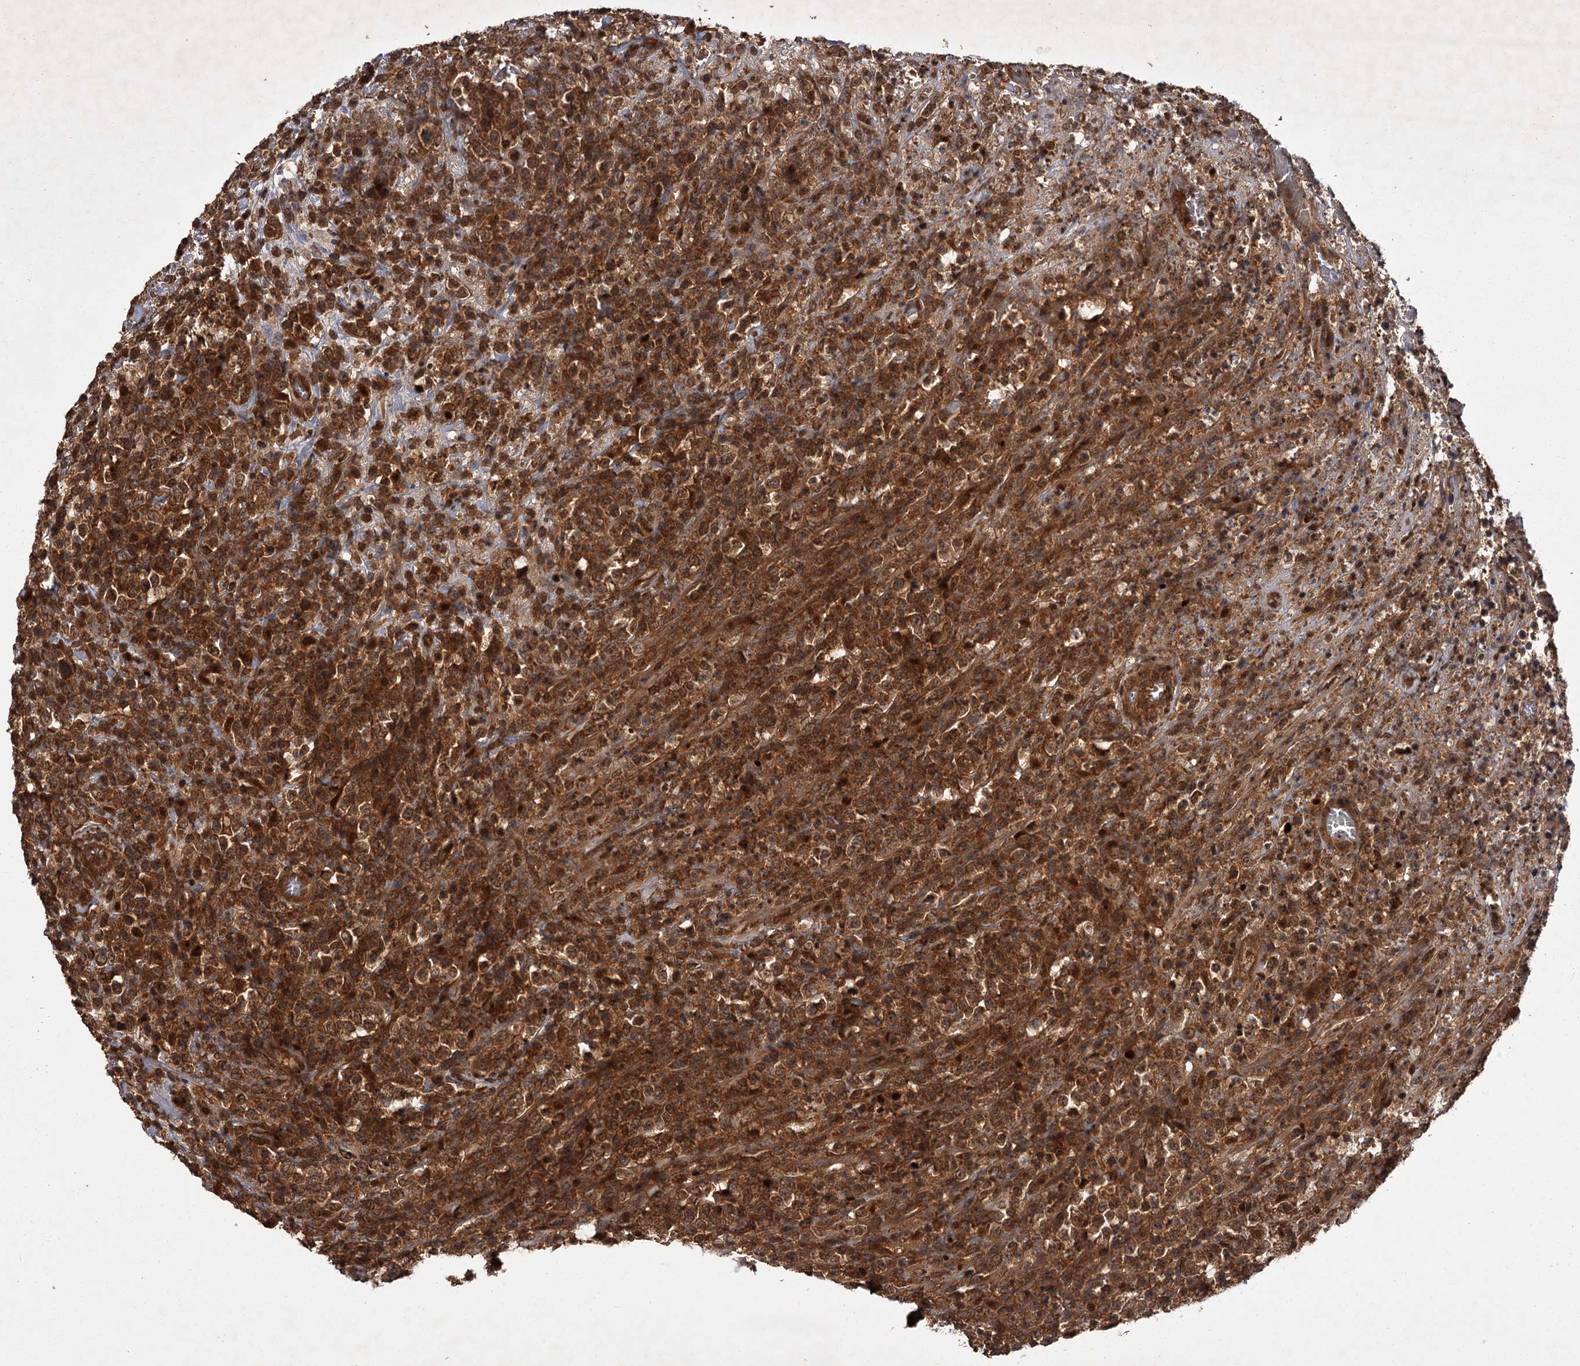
{"staining": {"intensity": "strong", "quantity": ">75%", "location": "cytoplasmic/membranous"}, "tissue": "lymphoma", "cell_type": "Tumor cells", "image_type": "cancer", "snomed": [{"axis": "morphology", "description": "Malignant lymphoma, non-Hodgkin's type, High grade"}, {"axis": "topography", "description": "Colon"}], "caption": "A brown stain labels strong cytoplasmic/membranous positivity of a protein in human high-grade malignant lymphoma, non-Hodgkin's type tumor cells. Nuclei are stained in blue.", "gene": "TBC1D23", "patient": {"sex": "female", "age": 53}}